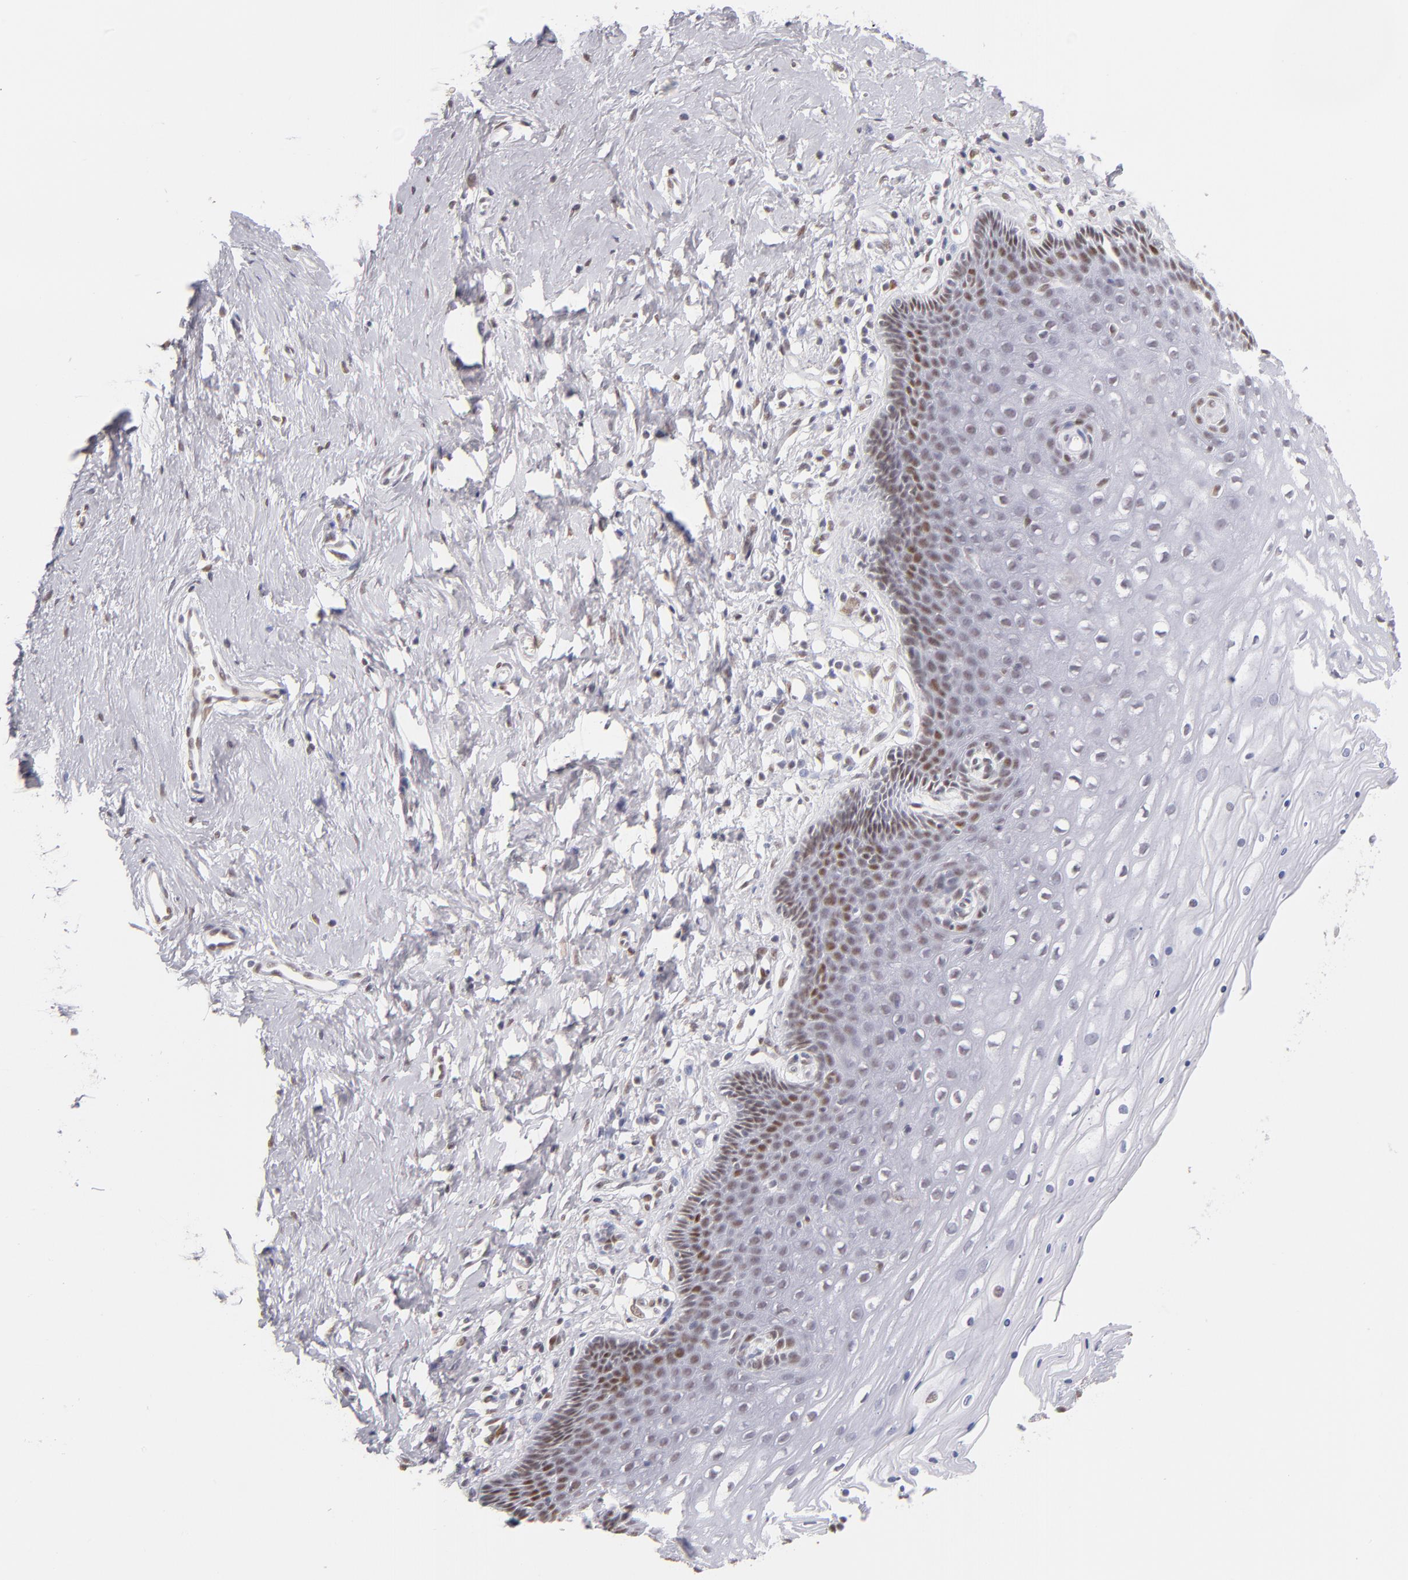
{"staining": {"intensity": "weak", "quantity": ">75%", "location": "nuclear"}, "tissue": "cervix", "cell_type": "Glandular cells", "image_type": "normal", "snomed": [{"axis": "morphology", "description": "Normal tissue, NOS"}, {"axis": "topography", "description": "Cervix"}], "caption": "Human cervix stained with a brown dye displays weak nuclear positive positivity in about >75% of glandular cells.", "gene": "TFAP4", "patient": {"sex": "female", "age": 39}}